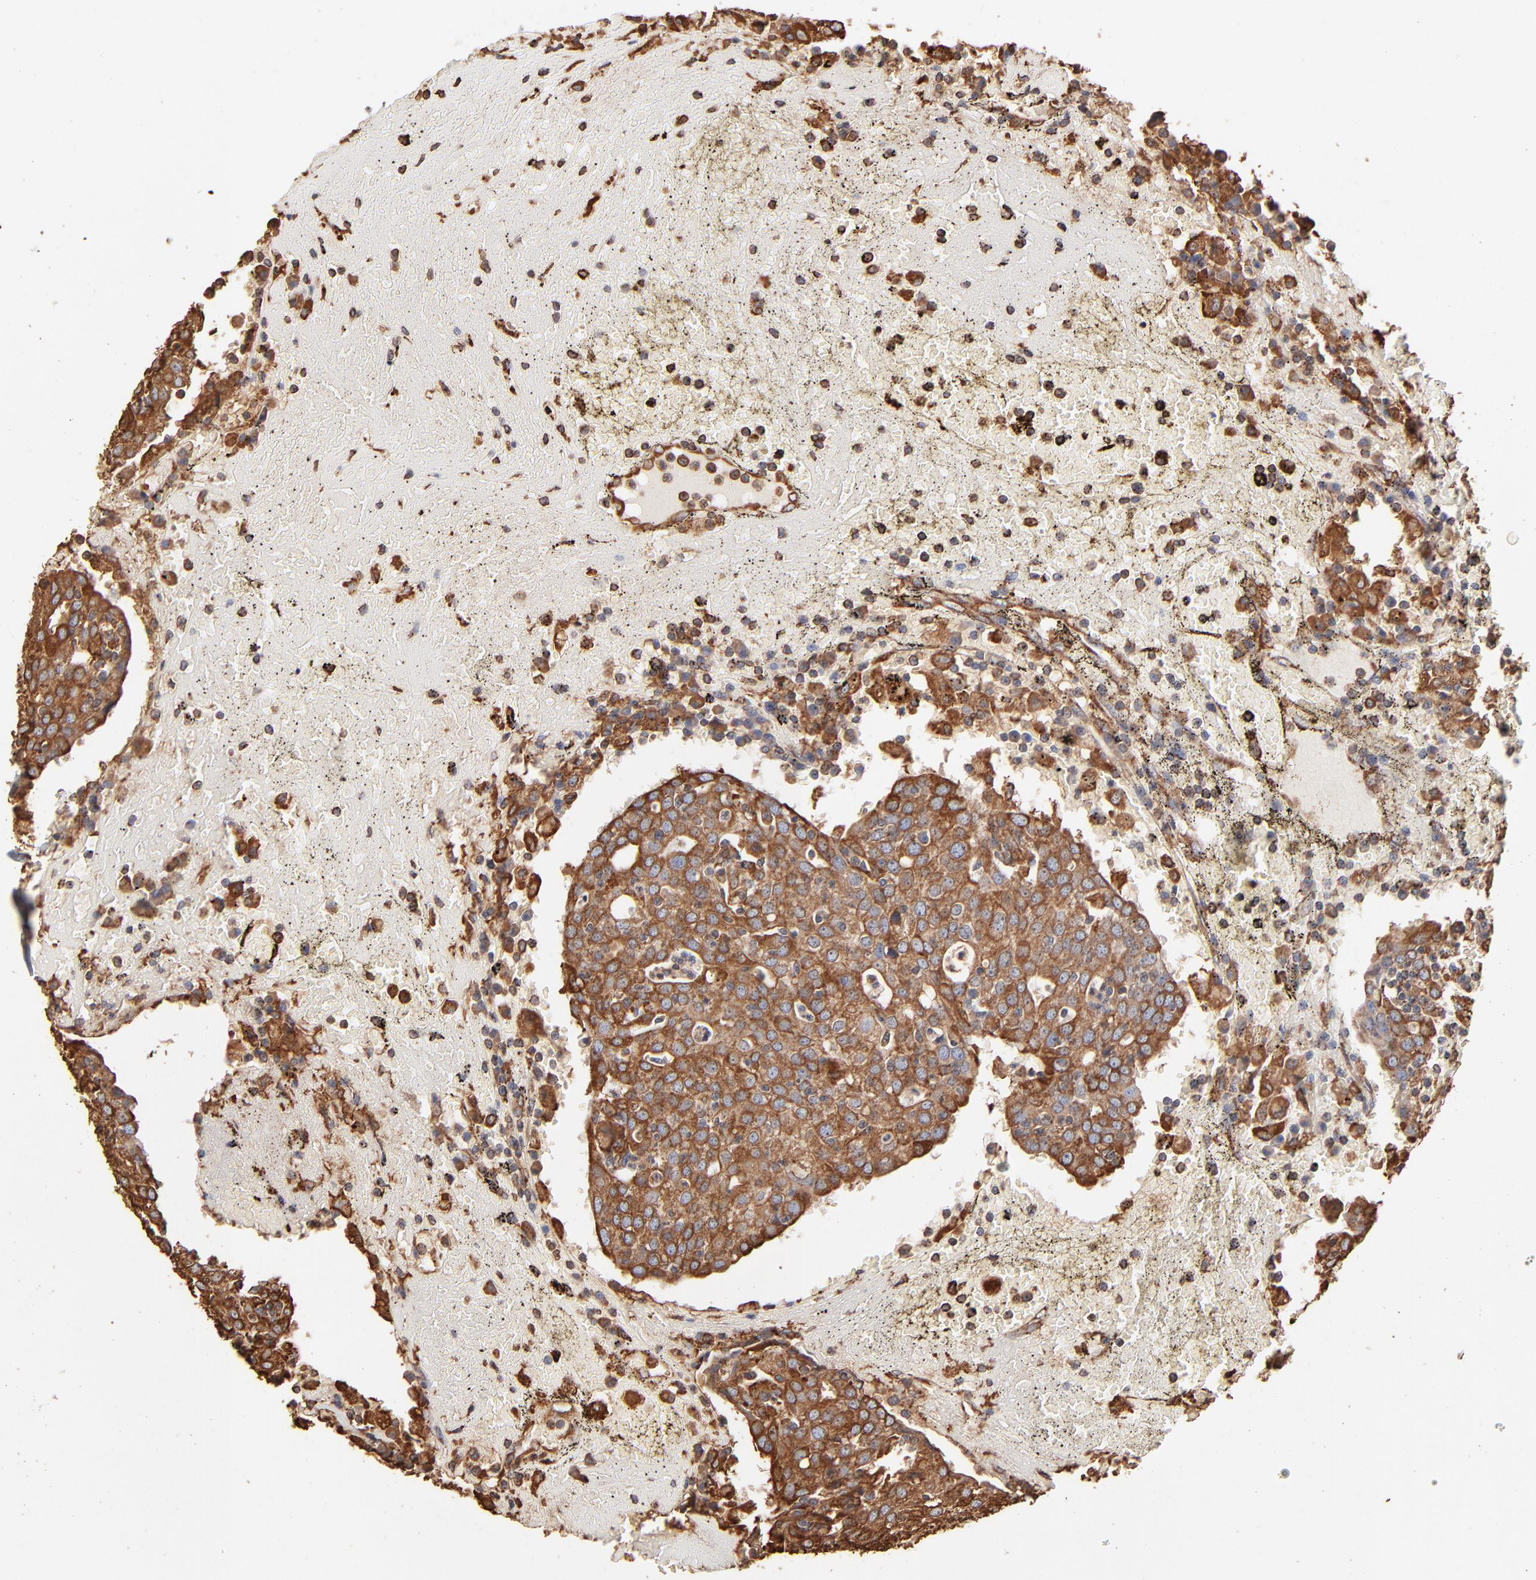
{"staining": {"intensity": "moderate", "quantity": ">75%", "location": "cytoplasmic/membranous"}, "tissue": "head and neck cancer", "cell_type": "Tumor cells", "image_type": "cancer", "snomed": [{"axis": "morphology", "description": "Adenocarcinoma, NOS"}, {"axis": "topography", "description": "Salivary gland"}, {"axis": "topography", "description": "Head-Neck"}], "caption": "High-magnification brightfield microscopy of adenocarcinoma (head and neck) stained with DAB (3,3'-diaminobenzidine) (brown) and counterstained with hematoxylin (blue). tumor cells exhibit moderate cytoplasmic/membranous expression is identified in about>75% of cells.", "gene": "PDIA3", "patient": {"sex": "female", "age": 65}}